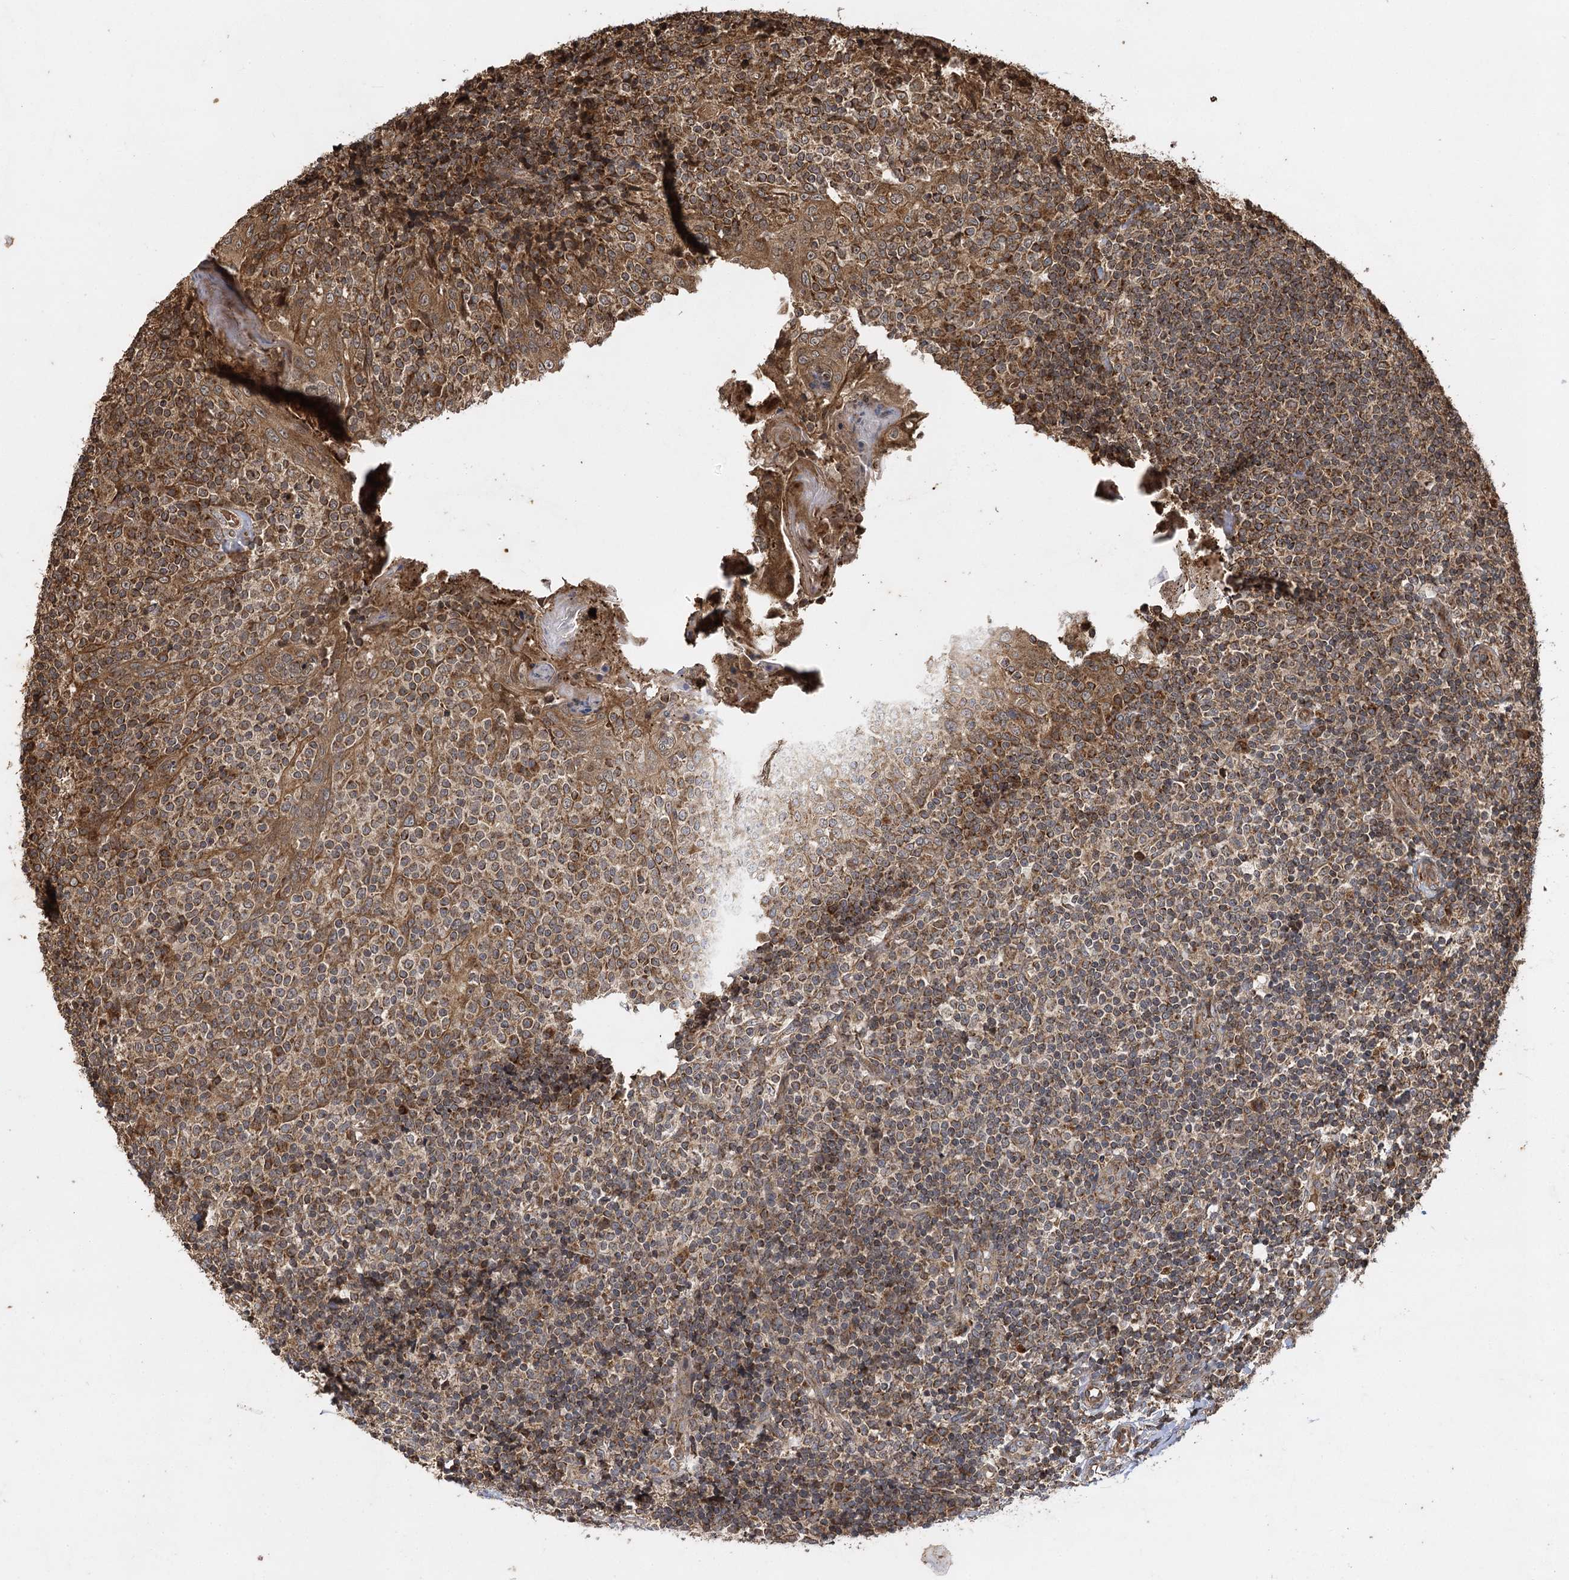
{"staining": {"intensity": "weak", "quantity": ">75%", "location": "cytoplasmic/membranous"}, "tissue": "tonsil", "cell_type": "Germinal center cells", "image_type": "normal", "snomed": [{"axis": "morphology", "description": "Normal tissue, NOS"}, {"axis": "topography", "description": "Tonsil"}], "caption": "A brown stain shows weak cytoplasmic/membranous expression of a protein in germinal center cells of normal human tonsil.", "gene": "IL11RA", "patient": {"sex": "female", "age": 19}}